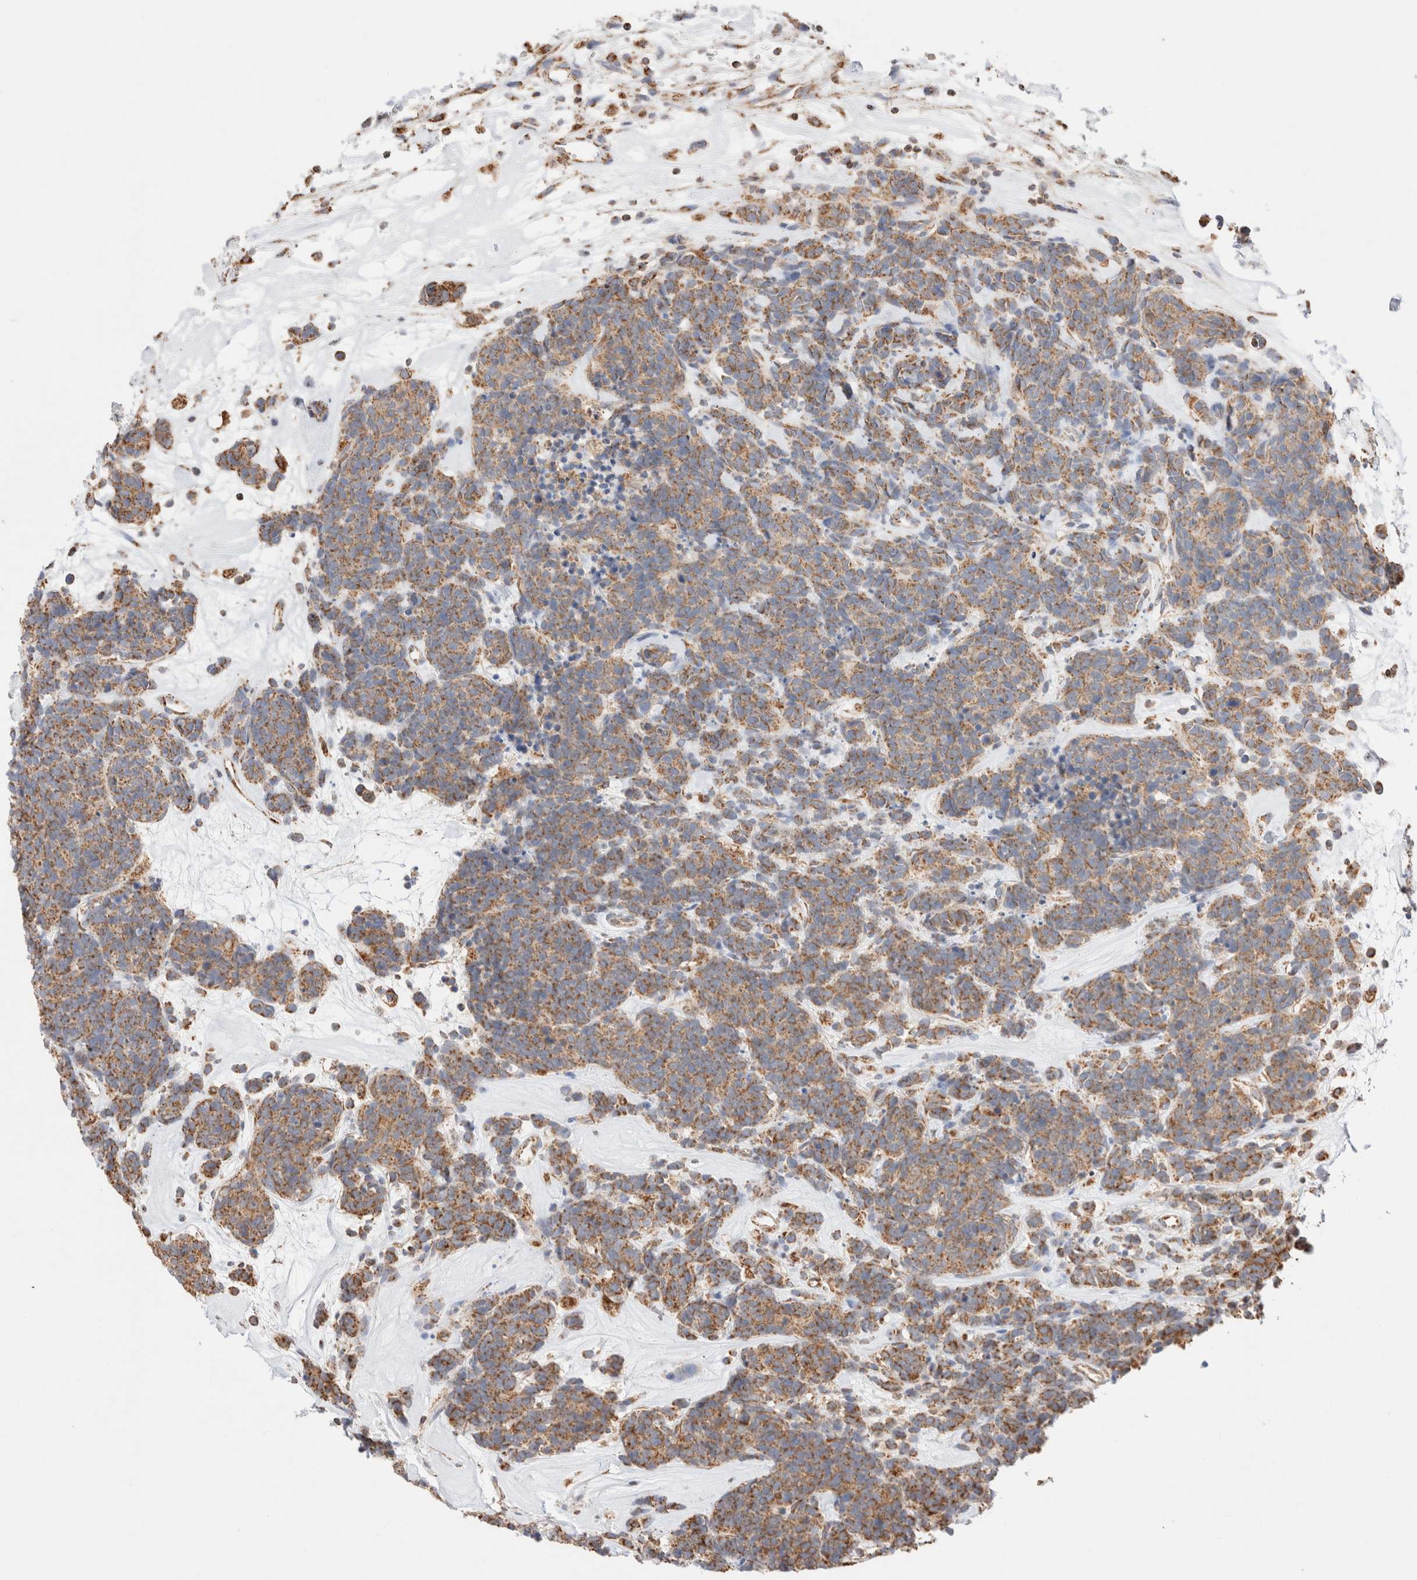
{"staining": {"intensity": "moderate", "quantity": ">75%", "location": "cytoplasmic/membranous"}, "tissue": "carcinoid", "cell_type": "Tumor cells", "image_type": "cancer", "snomed": [{"axis": "morphology", "description": "Carcinoma, NOS"}, {"axis": "morphology", "description": "Carcinoid, malignant, NOS"}, {"axis": "topography", "description": "Urinary bladder"}], "caption": "Tumor cells reveal medium levels of moderate cytoplasmic/membranous staining in approximately >75% of cells in carcinoid. (DAB IHC with brightfield microscopy, high magnification).", "gene": "TMPPE", "patient": {"sex": "male", "age": 57}}